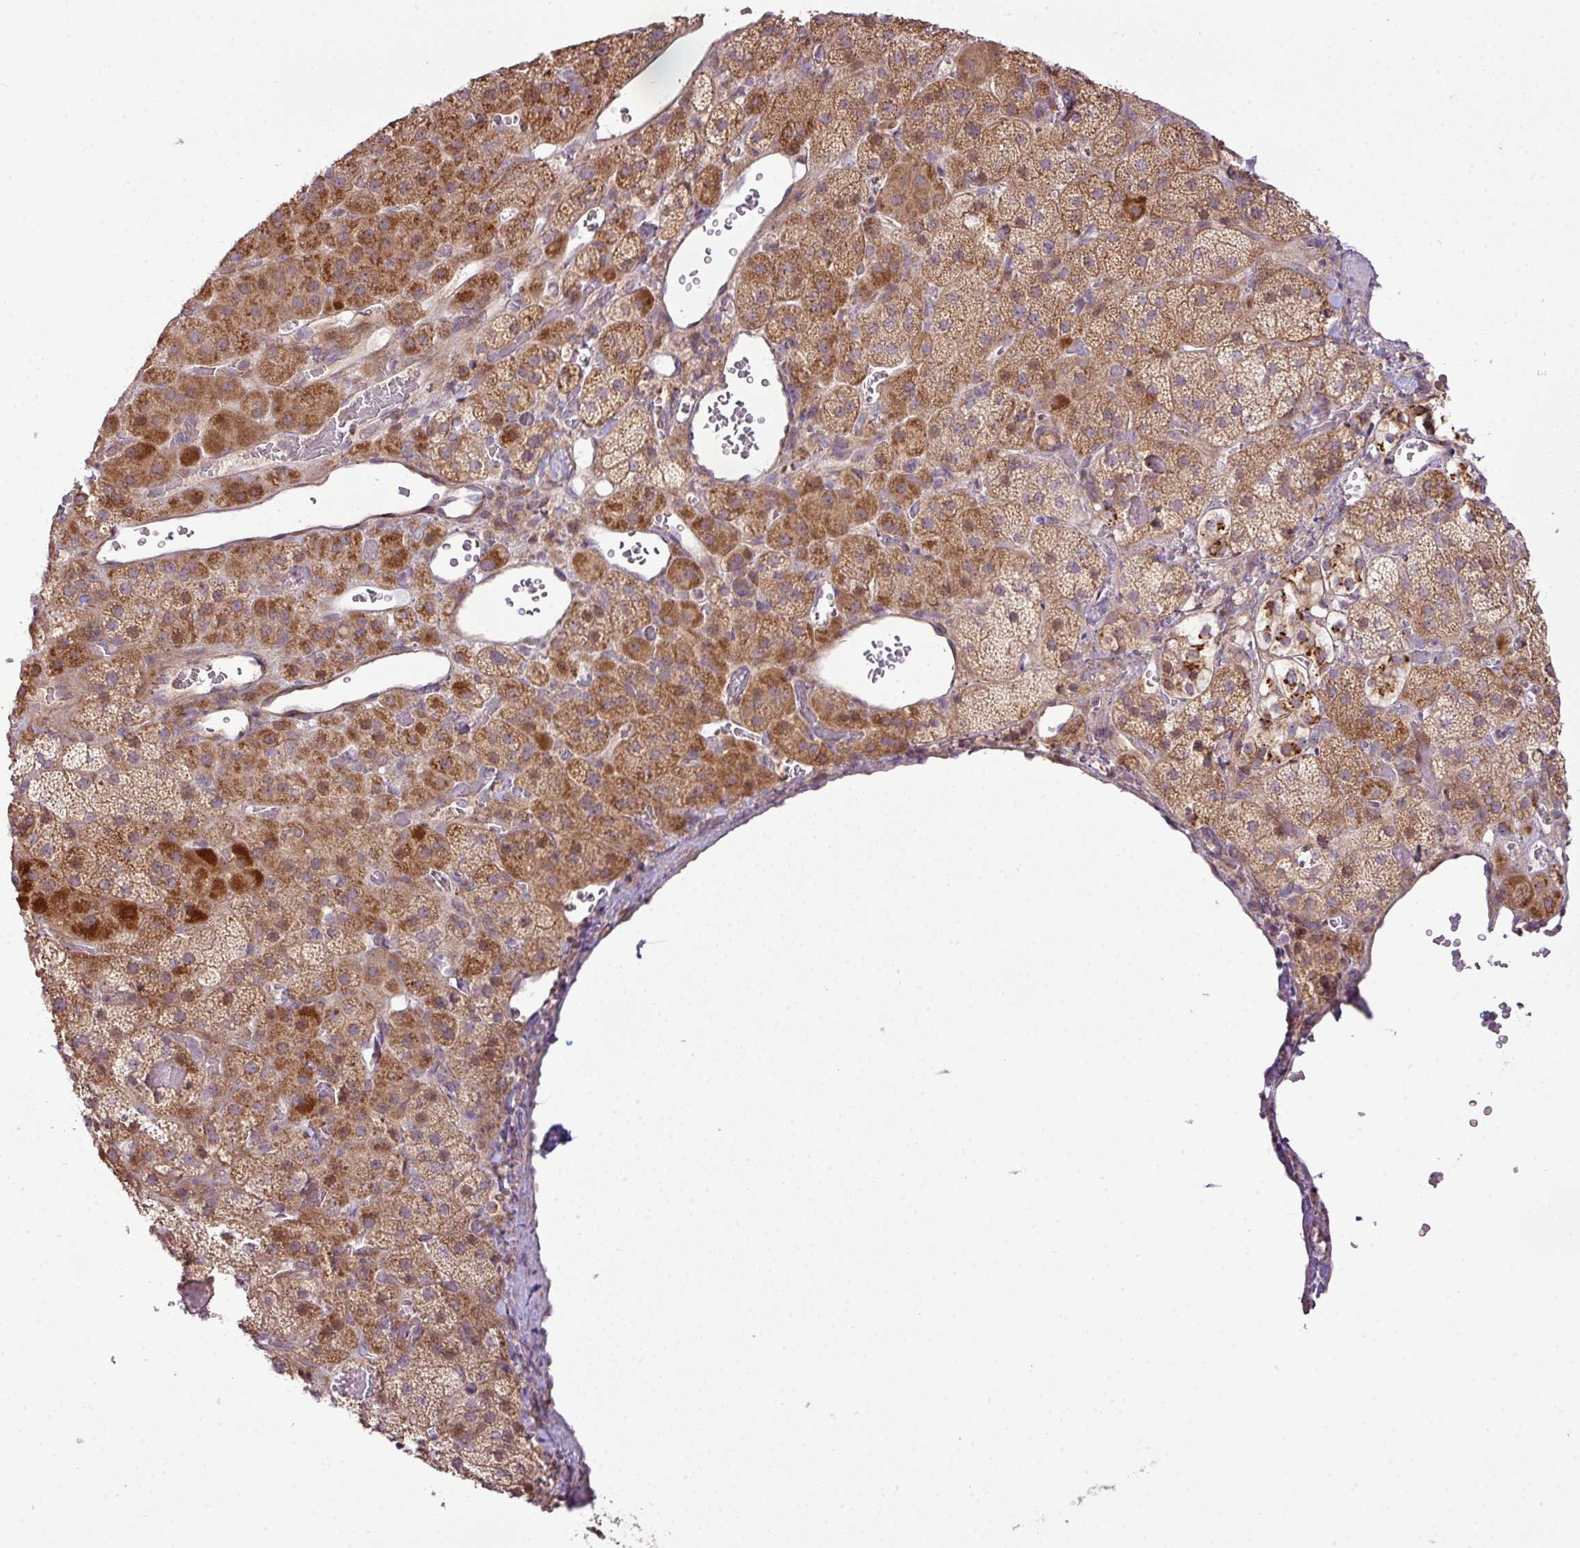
{"staining": {"intensity": "moderate", "quantity": ">75%", "location": "cytoplasmic/membranous"}, "tissue": "adrenal gland", "cell_type": "Glandular cells", "image_type": "normal", "snomed": [{"axis": "morphology", "description": "Normal tissue, NOS"}, {"axis": "topography", "description": "Adrenal gland"}], "caption": "The image displays immunohistochemical staining of normal adrenal gland. There is moderate cytoplasmic/membranous staining is identified in about >75% of glandular cells. Nuclei are stained in blue.", "gene": "COX18", "patient": {"sex": "male", "age": 57}}